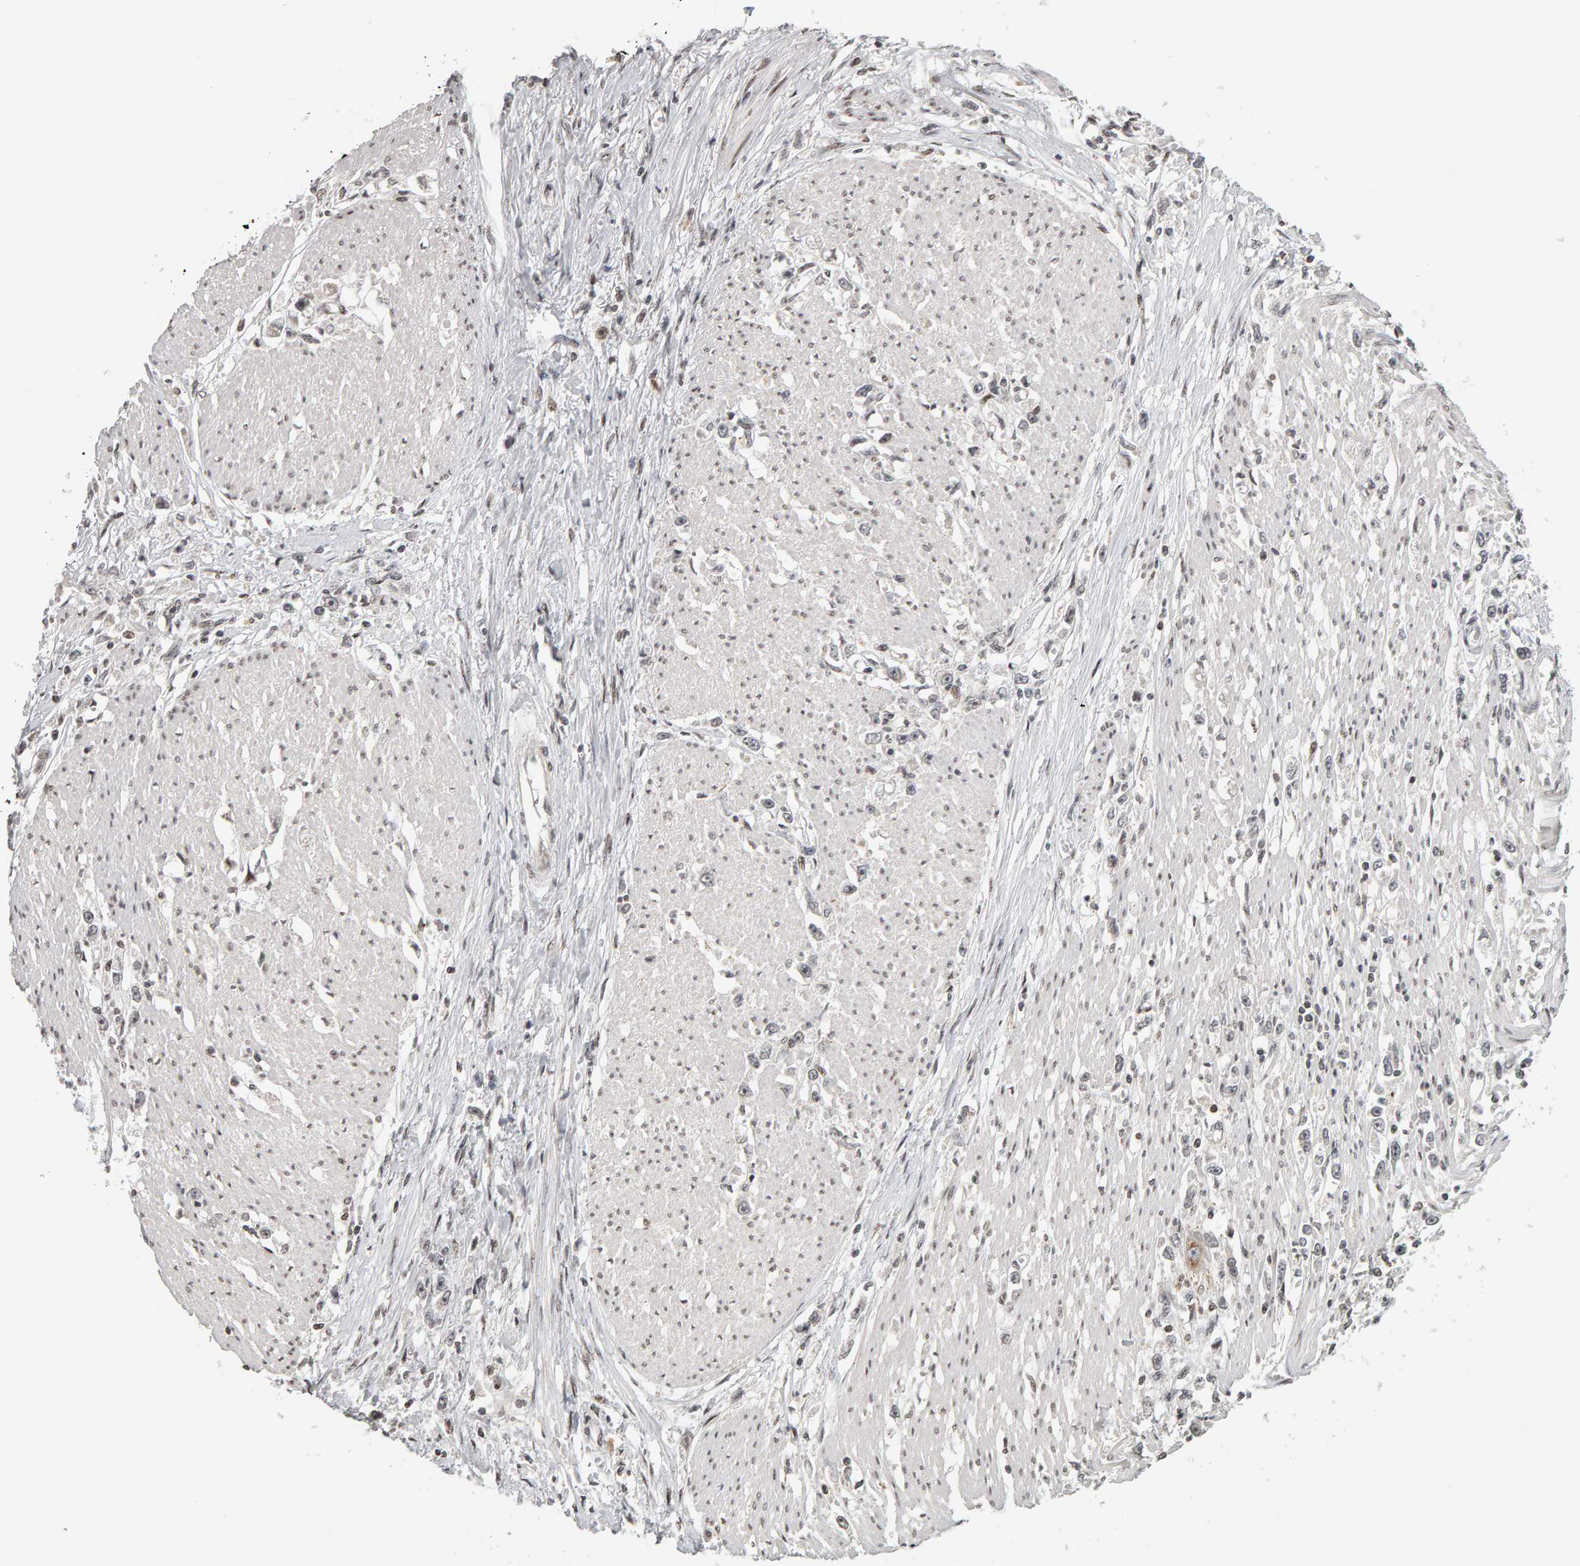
{"staining": {"intensity": "negative", "quantity": "none", "location": "none"}, "tissue": "stomach cancer", "cell_type": "Tumor cells", "image_type": "cancer", "snomed": [{"axis": "morphology", "description": "Adenocarcinoma, NOS"}, {"axis": "topography", "description": "Stomach"}], "caption": "A photomicrograph of human stomach cancer is negative for staining in tumor cells.", "gene": "TRAM1", "patient": {"sex": "female", "age": 59}}